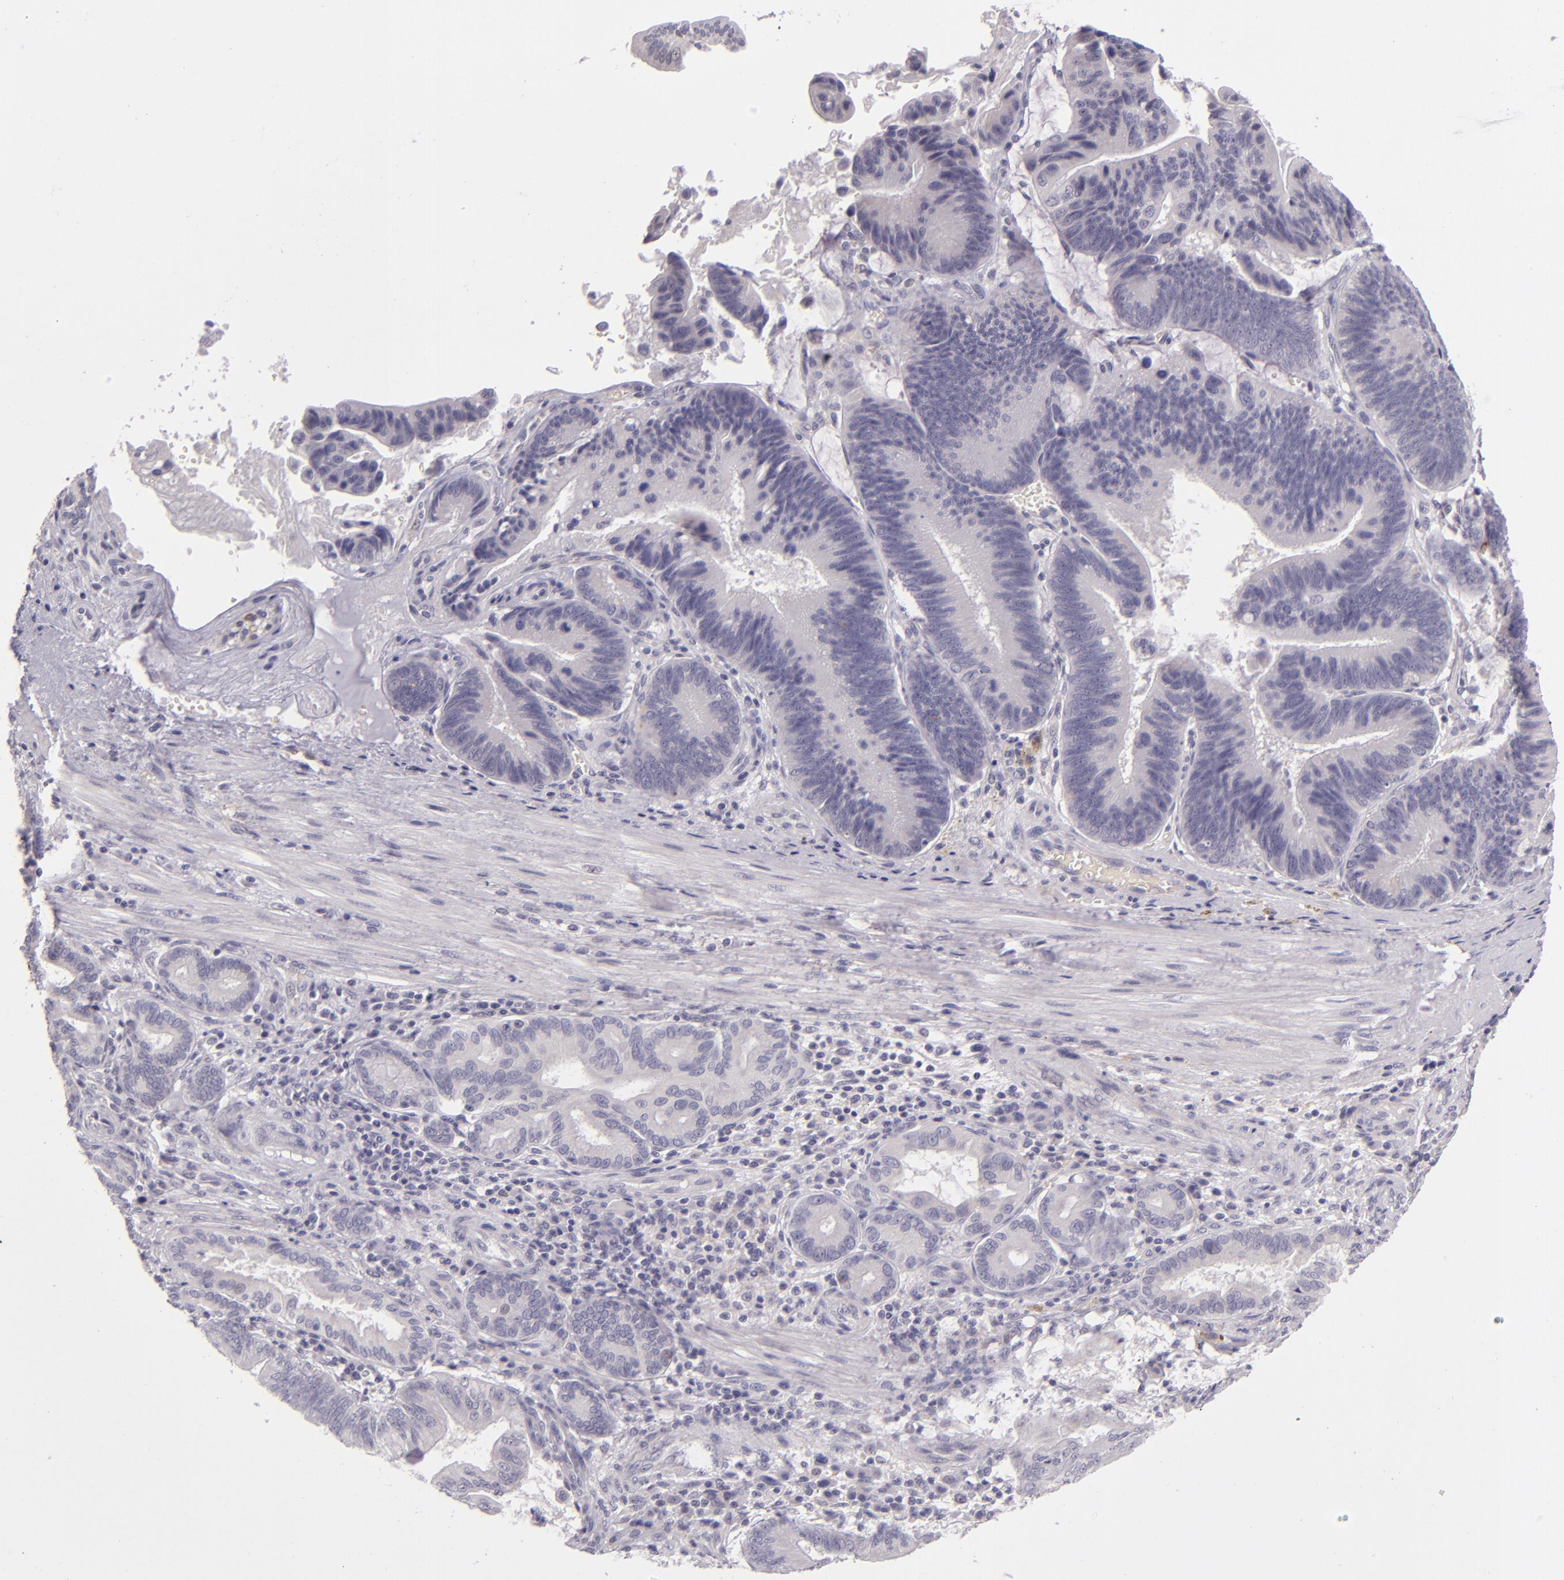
{"staining": {"intensity": "negative", "quantity": "none", "location": "none"}, "tissue": "pancreatic cancer", "cell_type": "Tumor cells", "image_type": "cancer", "snomed": [{"axis": "morphology", "description": "Adenocarcinoma, NOS"}, {"axis": "topography", "description": "Pancreas"}], "caption": "DAB (3,3'-diaminobenzidine) immunohistochemical staining of pancreatic cancer (adenocarcinoma) exhibits no significant positivity in tumor cells.", "gene": "SNCB", "patient": {"sex": "male", "age": 82}}